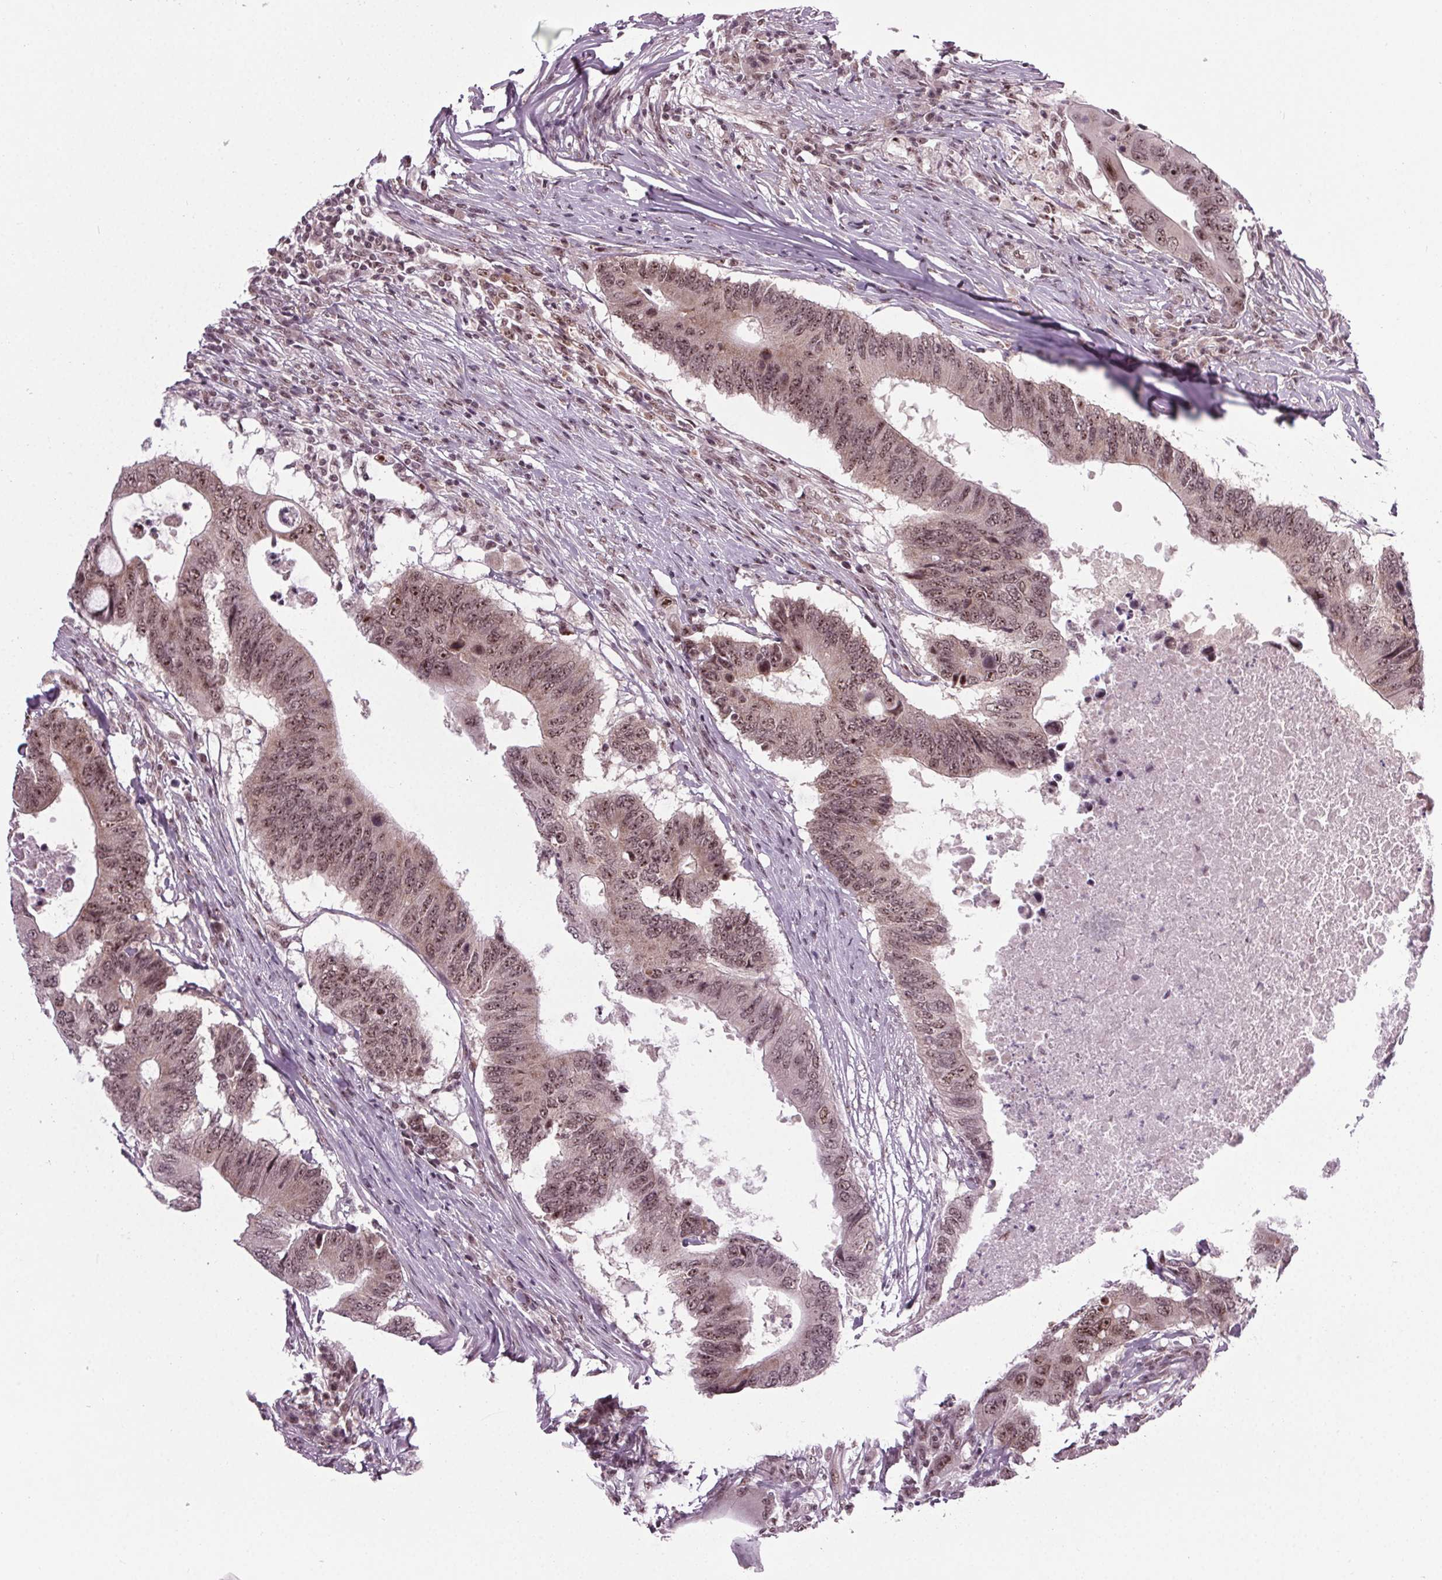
{"staining": {"intensity": "weak", "quantity": "25%-75%", "location": "nuclear"}, "tissue": "colorectal cancer", "cell_type": "Tumor cells", "image_type": "cancer", "snomed": [{"axis": "morphology", "description": "Adenocarcinoma, NOS"}, {"axis": "topography", "description": "Colon"}], "caption": "Approximately 25%-75% of tumor cells in colorectal cancer reveal weak nuclear protein positivity as visualized by brown immunohistochemical staining.", "gene": "DDX41", "patient": {"sex": "male", "age": 71}}